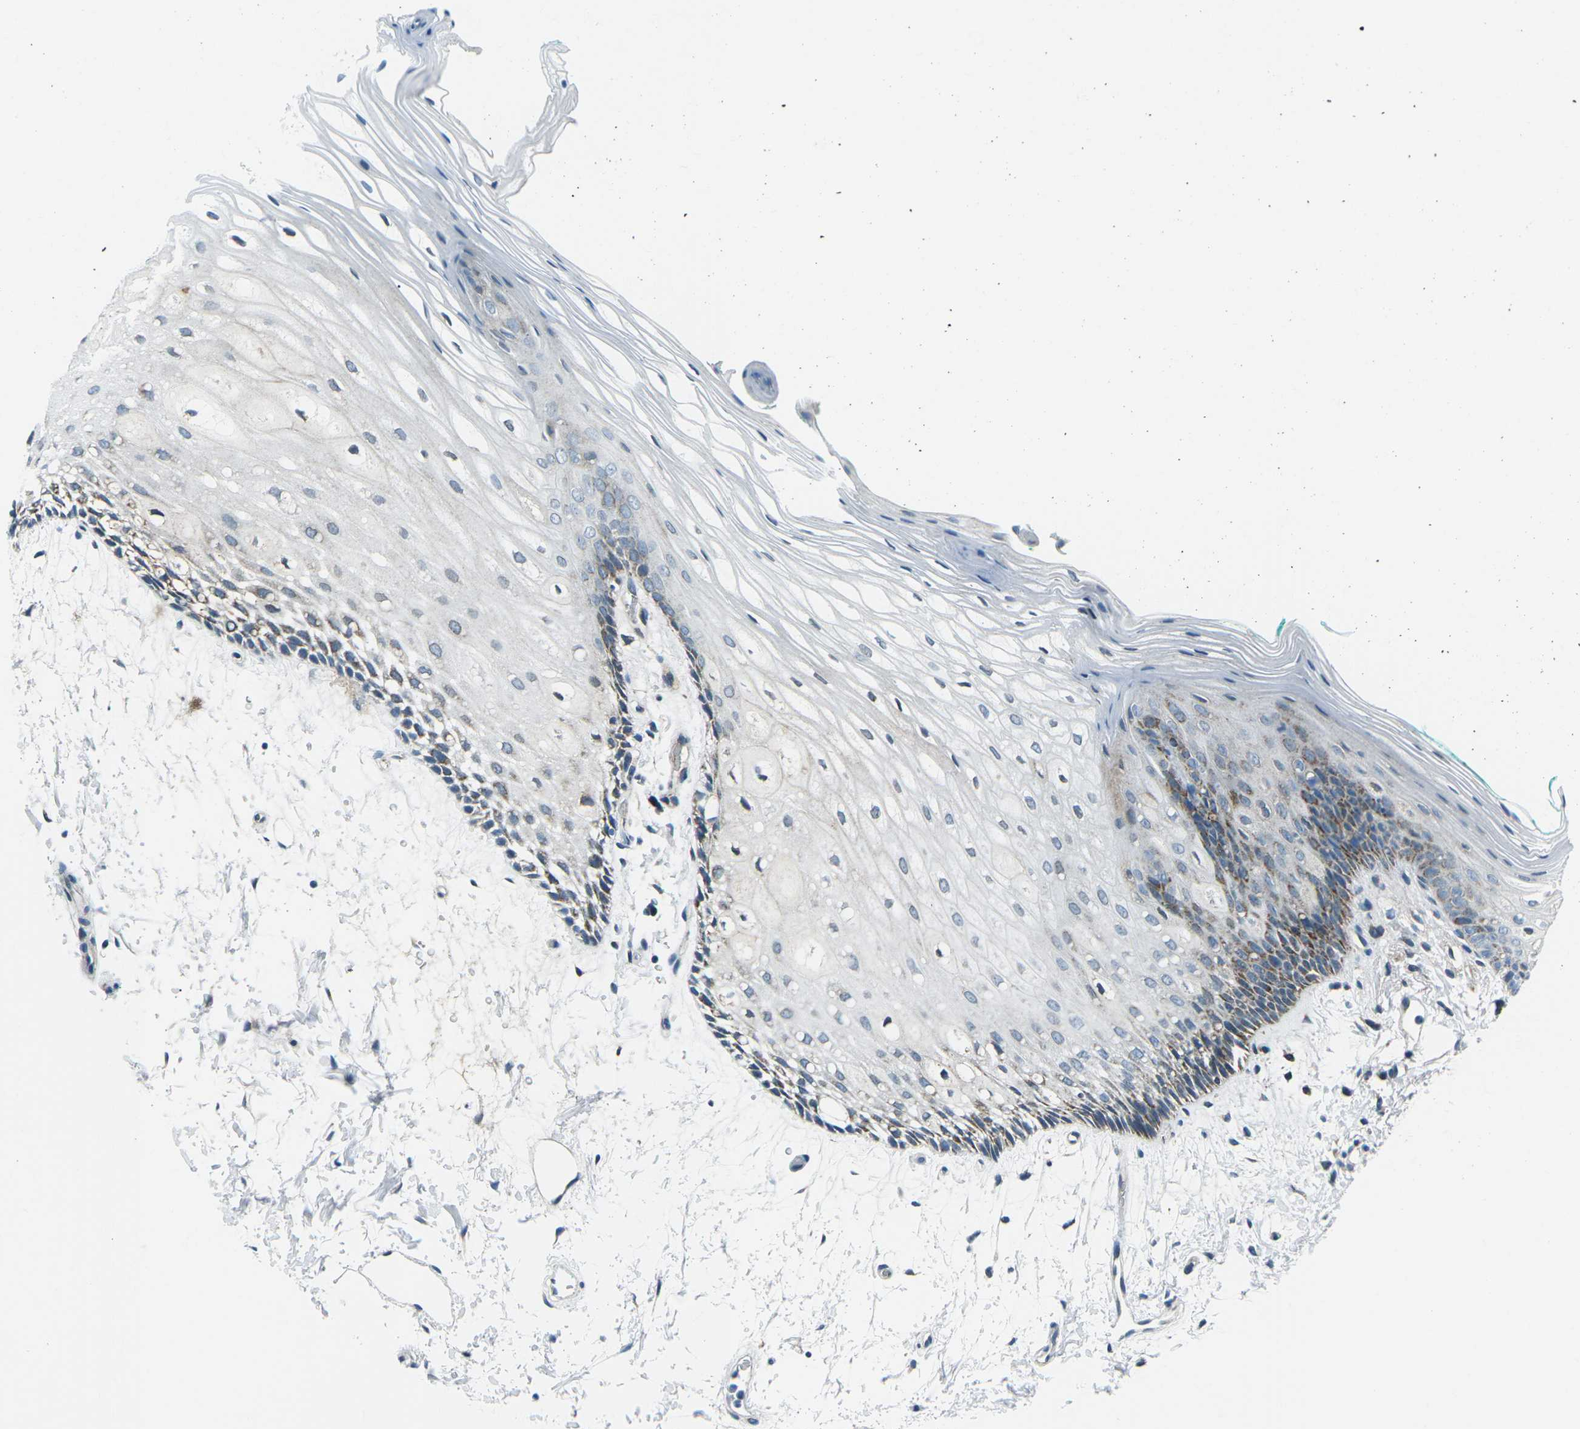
{"staining": {"intensity": "moderate", "quantity": "<25%", "location": "cytoplasmic/membranous"}, "tissue": "oral mucosa", "cell_type": "Squamous epithelial cells", "image_type": "normal", "snomed": [{"axis": "morphology", "description": "Normal tissue, NOS"}, {"axis": "topography", "description": "Skeletal muscle"}, {"axis": "topography", "description": "Oral tissue"}, {"axis": "topography", "description": "Peripheral nerve tissue"}], "caption": "Unremarkable oral mucosa was stained to show a protein in brown. There is low levels of moderate cytoplasmic/membranous staining in approximately <25% of squamous epithelial cells. (DAB (3,3'-diaminobenzidine) IHC with brightfield microscopy, high magnification).", "gene": "RFESD", "patient": {"sex": "female", "age": 84}}